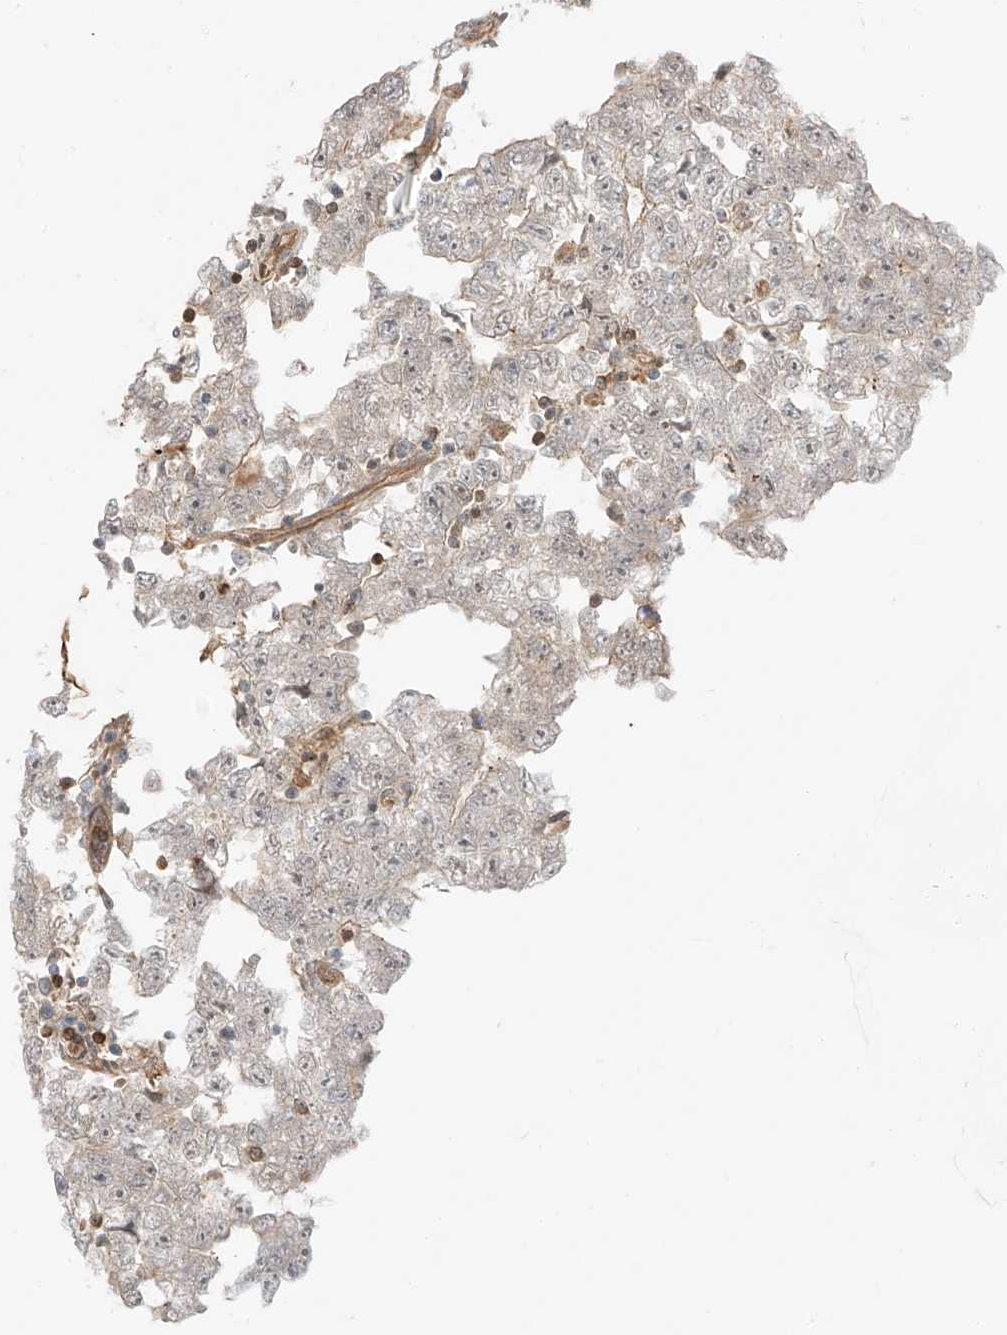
{"staining": {"intensity": "negative", "quantity": "none", "location": "none"}, "tissue": "testis cancer", "cell_type": "Tumor cells", "image_type": "cancer", "snomed": [{"axis": "morphology", "description": "Carcinoma, Embryonal, NOS"}, {"axis": "topography", "description": "Testis"}], "caption": "This is an immunohistochemistry image of human testis embryonal carcinoma. There is no expression in tumor cells.", "gene": "CEP162", "patient": {"sex": "male", "age": 25}}